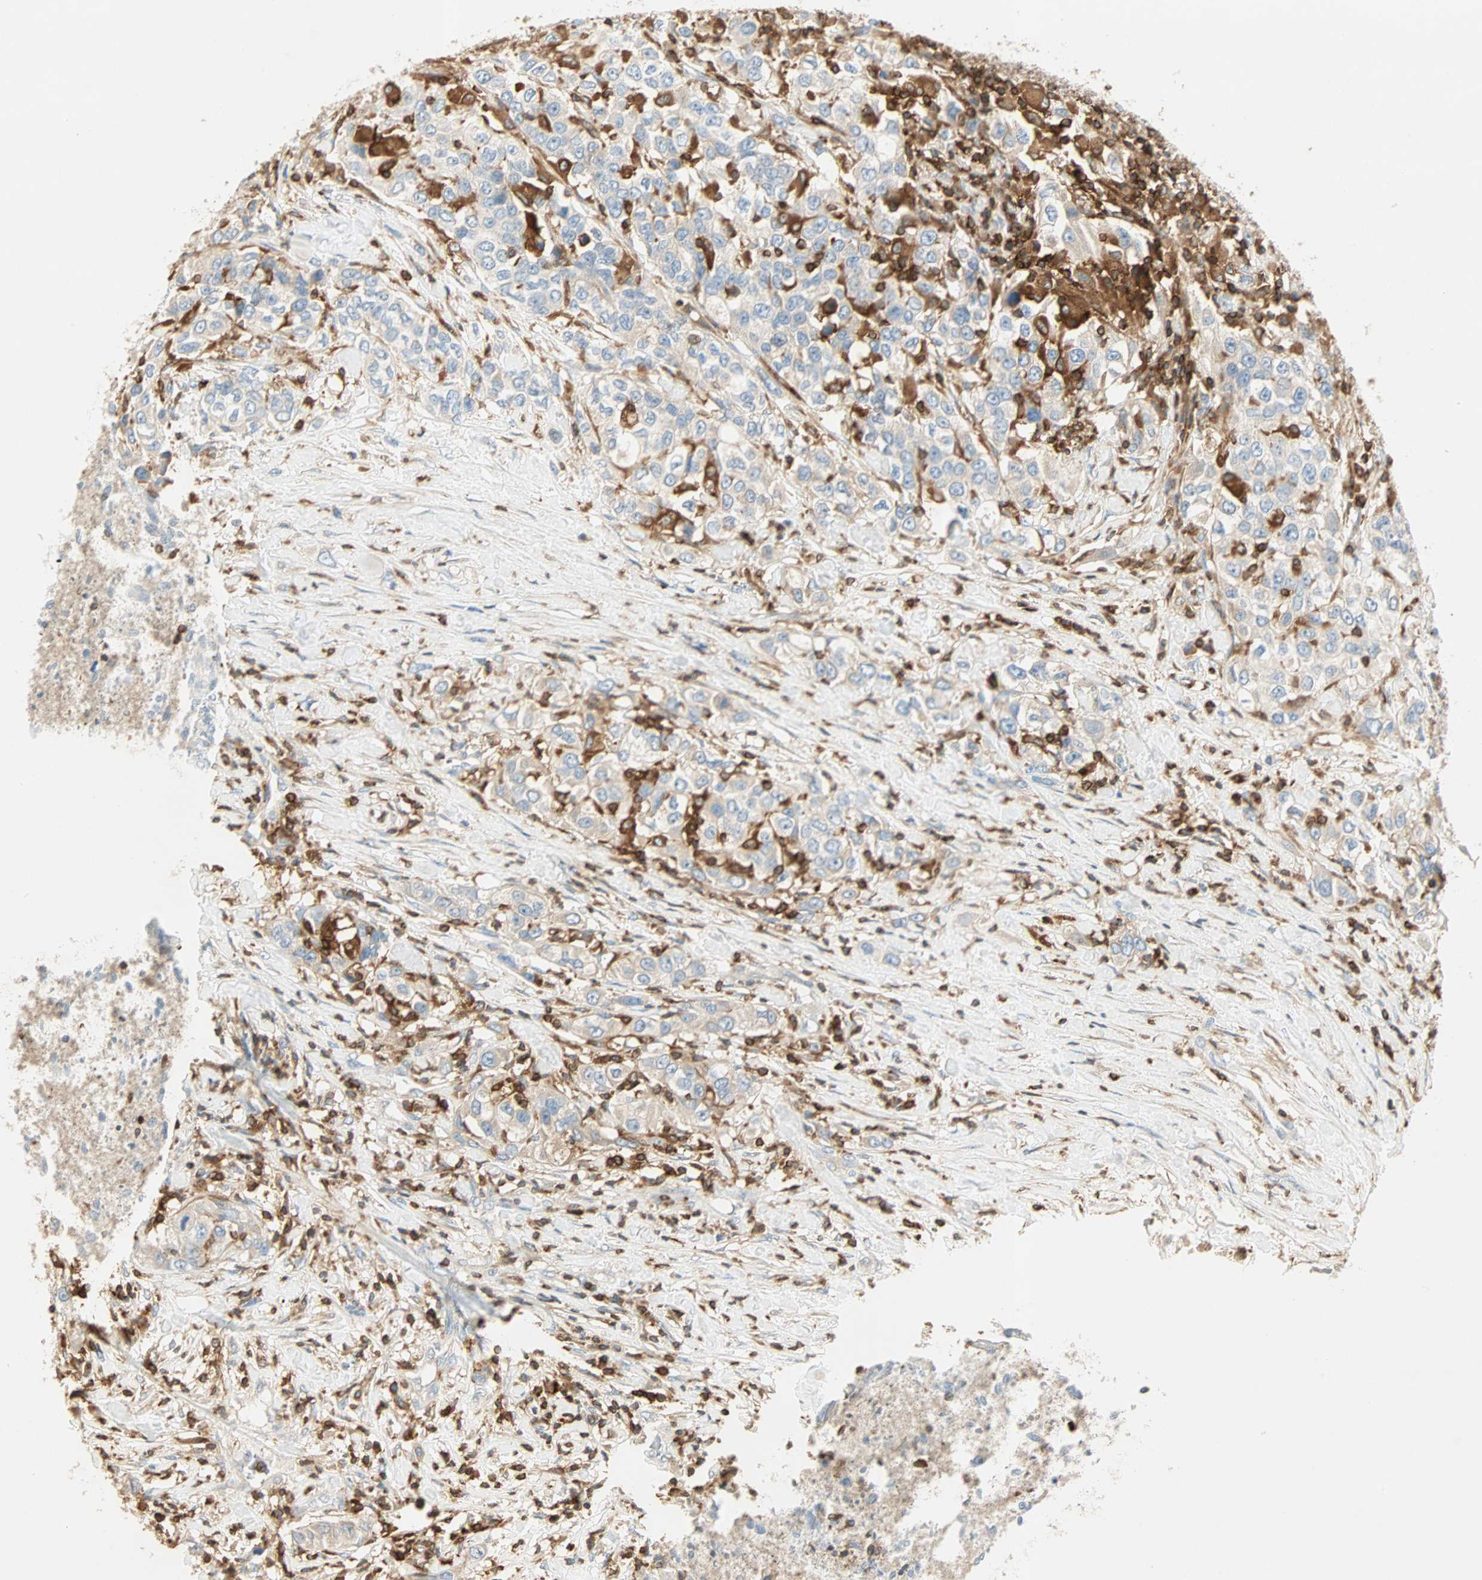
{"staining": {"intensity": "negative", "quantity": "none", "location": "none"}, "tissue": "urothelial cancer", "cell_type": "Tumor cells", "image_type": "cancer", "snomed": [{"axis": "morphology", "description": "Urothelial carcinoma, High grade"}, {"axis": "topography", "description": "Urinary bladder"}], "caption": "IHC of urothelial cancer exhibits no staining in tumor cells. (DAB immunohistochemistry with hematoxylin counter stain).", "gene": "FMNL1", "patient": {"sex": "female", "age": 80}}